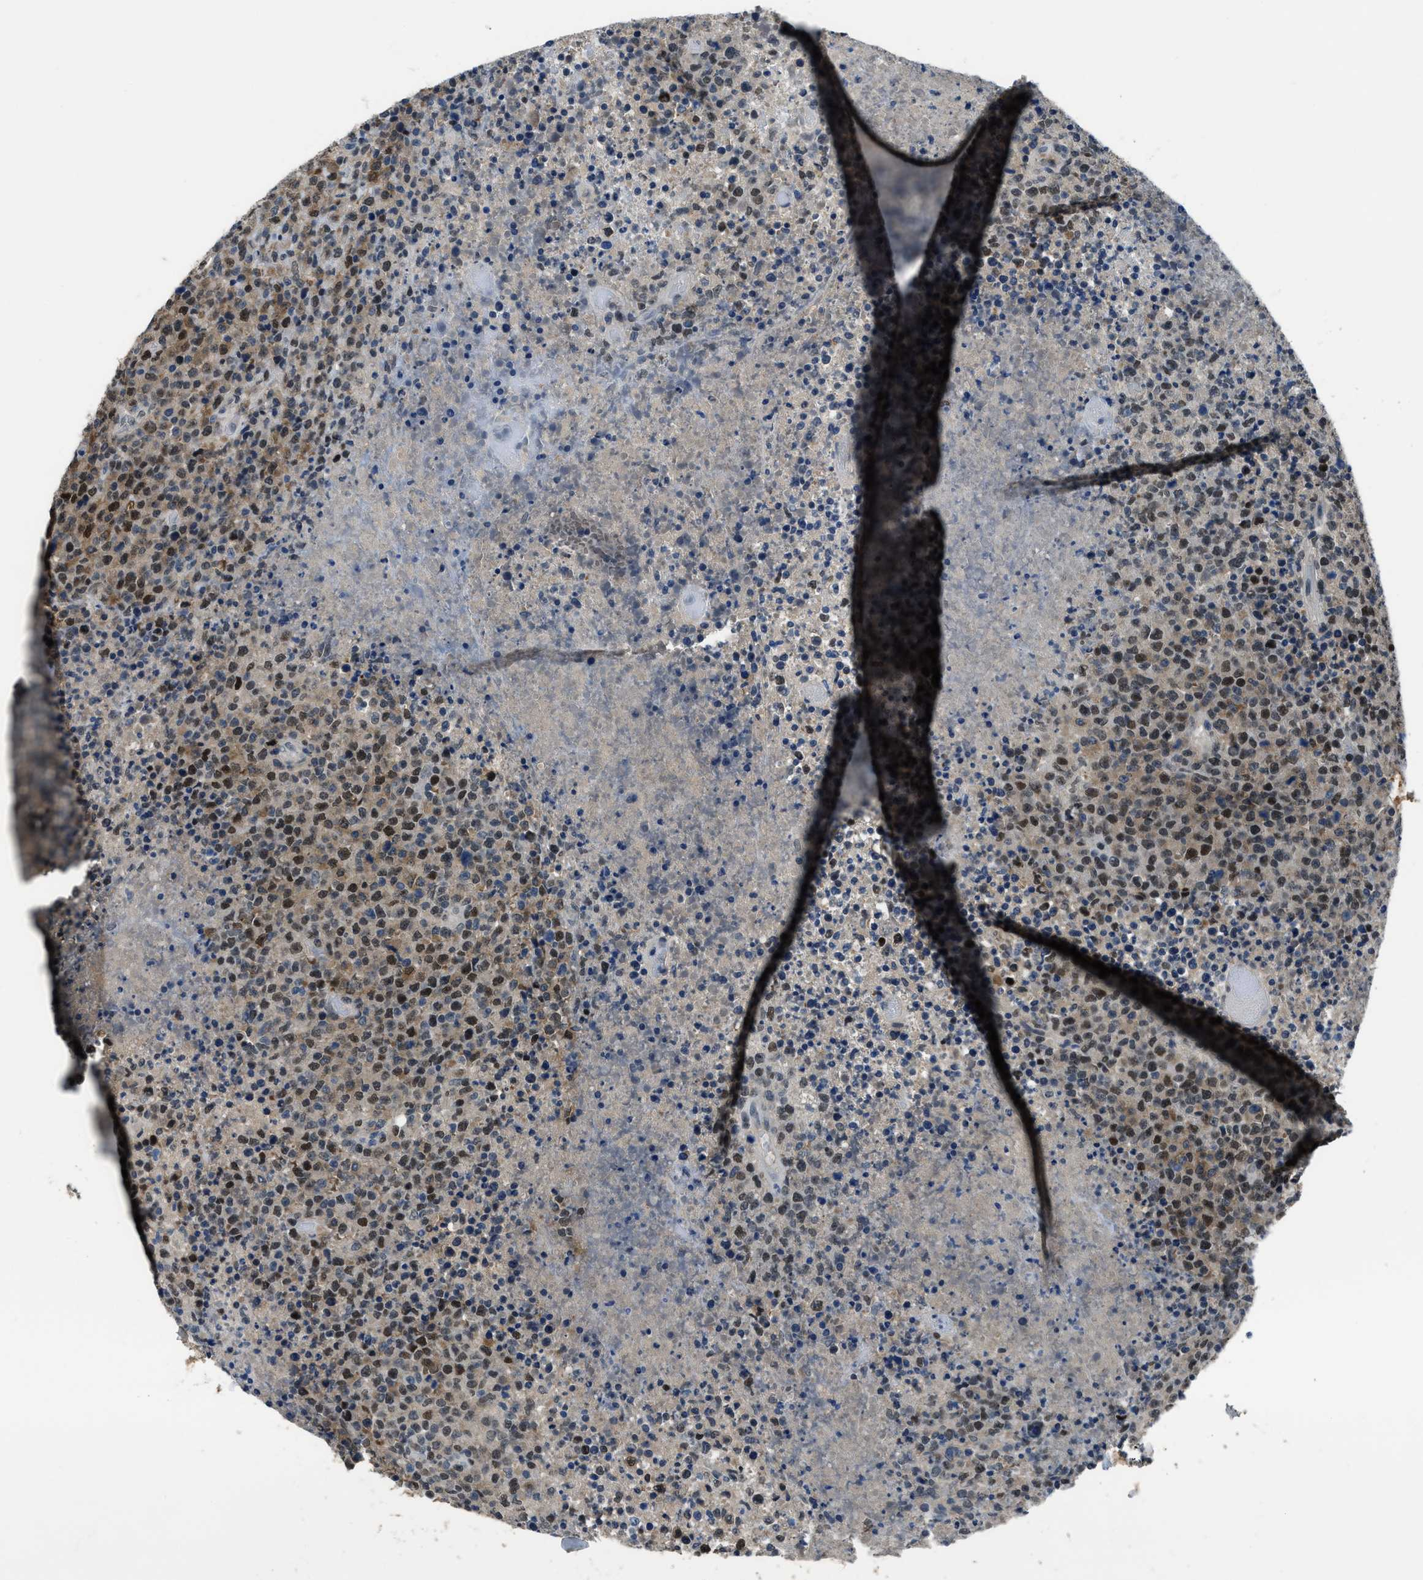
{"staining": {"intensity": "moderate", "quantity": ">75%", "location": "cytoplasmic/membranous,nuclear"}, "tissue": "lymphoma", "cell_type": "Tumor cells", "image_type": "cancer", "snomed": [{"axis": "morphology", "description": "Malignant lymphoma, non-Hodgkin's type, High grade"}, {"axis": "topography", "description": "Lymph node"}], "caption": "Immunohistochemical staining of lymphoma reveals medium levels of moderate cytoplasmic/membranous and nuclear protein expression in approximately >75% of tumor cells.", "gene": "DUSP19", "patient": {"sex": "male", "age": 13}}